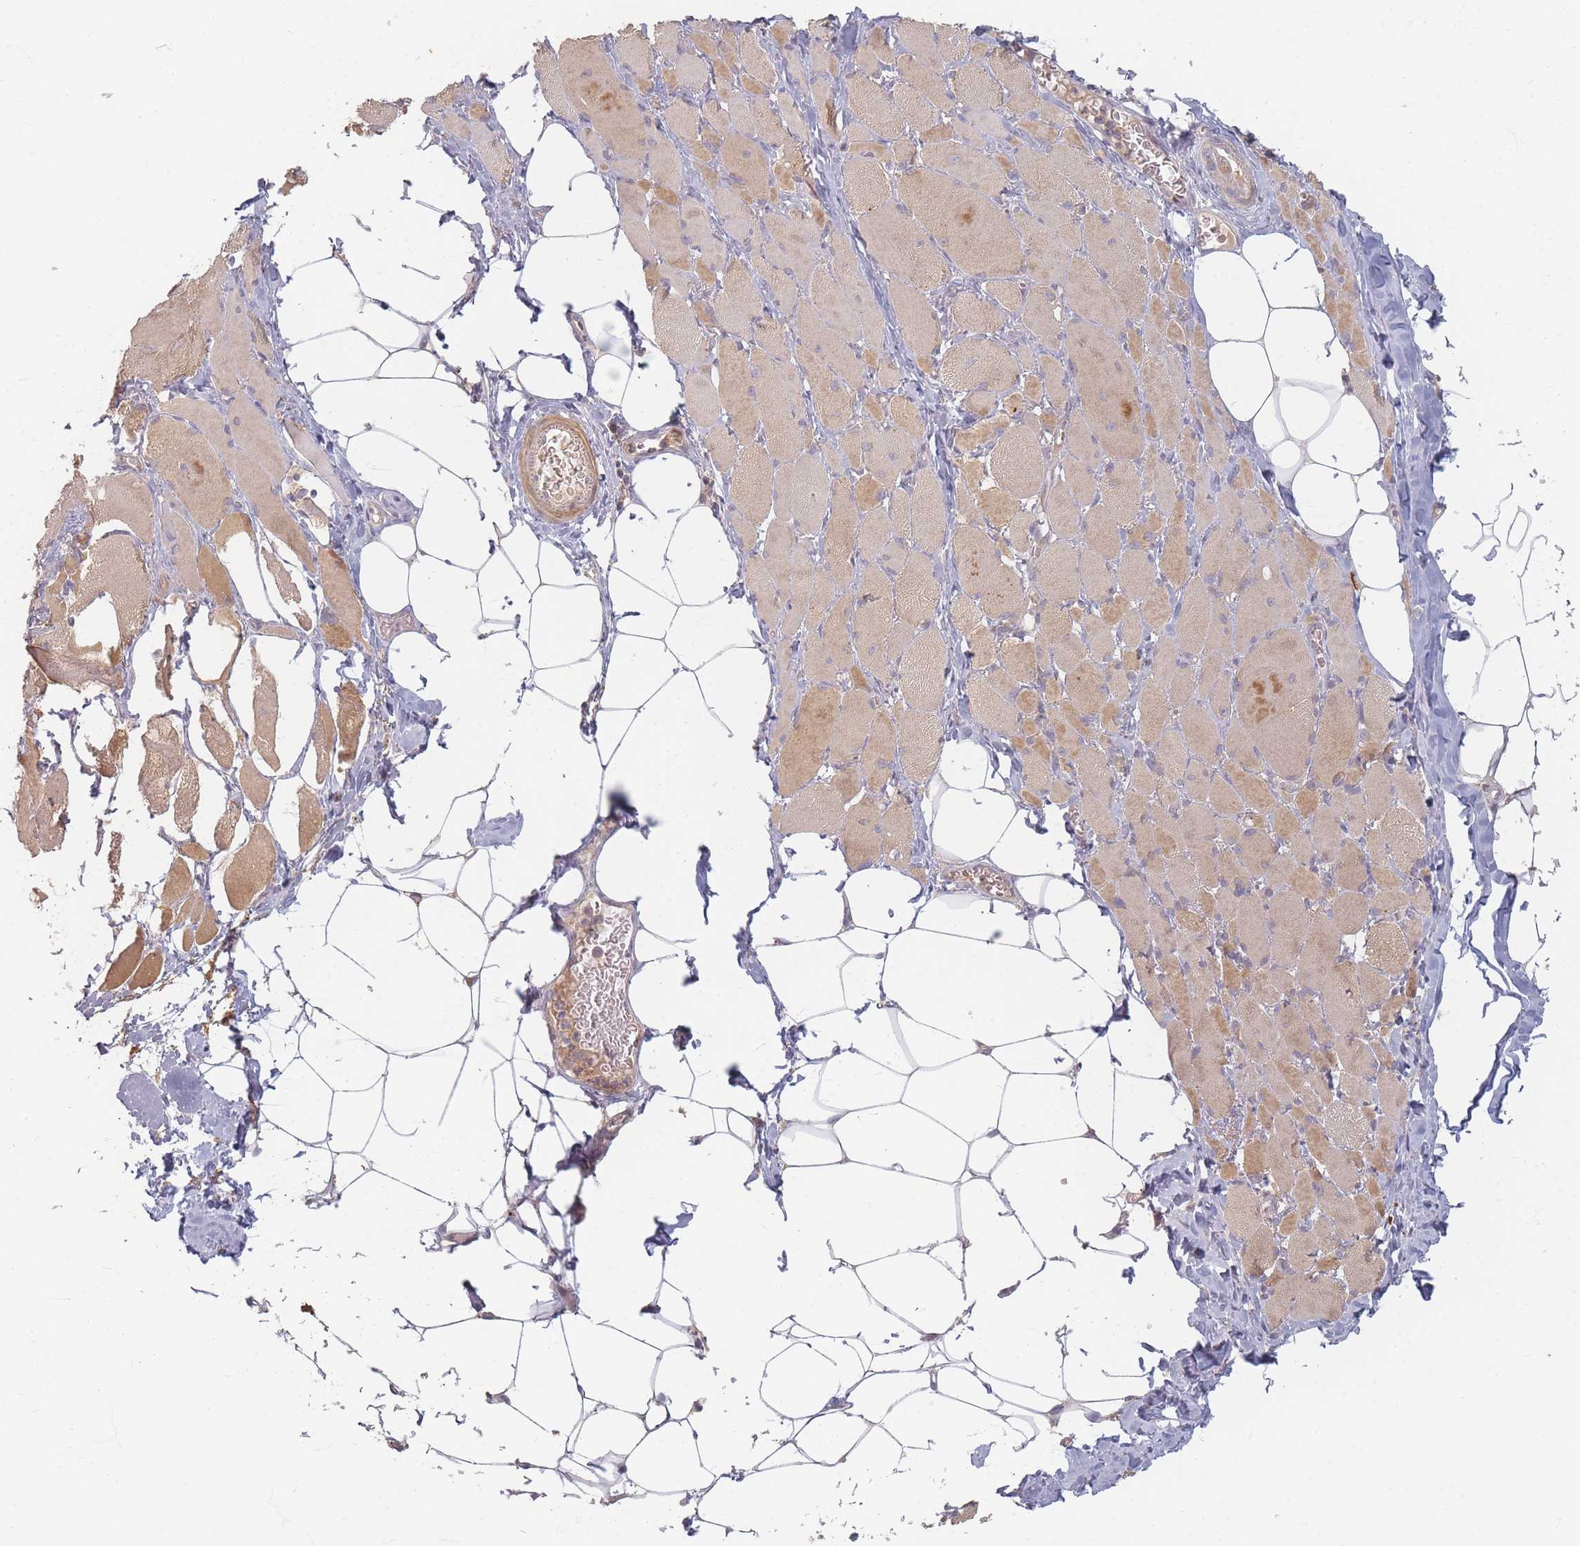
{"staining": {"intensity": "moderate", "quantity": "25%-75%", "location": "cytoplasmic/membranous"}, "tissue": "skeletal muscle", "cell_type": "Myocytes", "image_type": "normal", "snomed": [{"axis": "morphology", "description": "Normal tissue, NOS"}, {"axis": "morphology", "description": "Basal cell carcinoma"}, {"axis": "topography", "description": "Skeletal muscle"}], "caption": "Brown immunohistochemical staining in normal human skeletal muscle reveals moderate cytoplasmic/membranous positivity in about 25%-75% of myocytes.", "gene": "SLC35F3", "patient": {"sex": "female", "age": 64}}